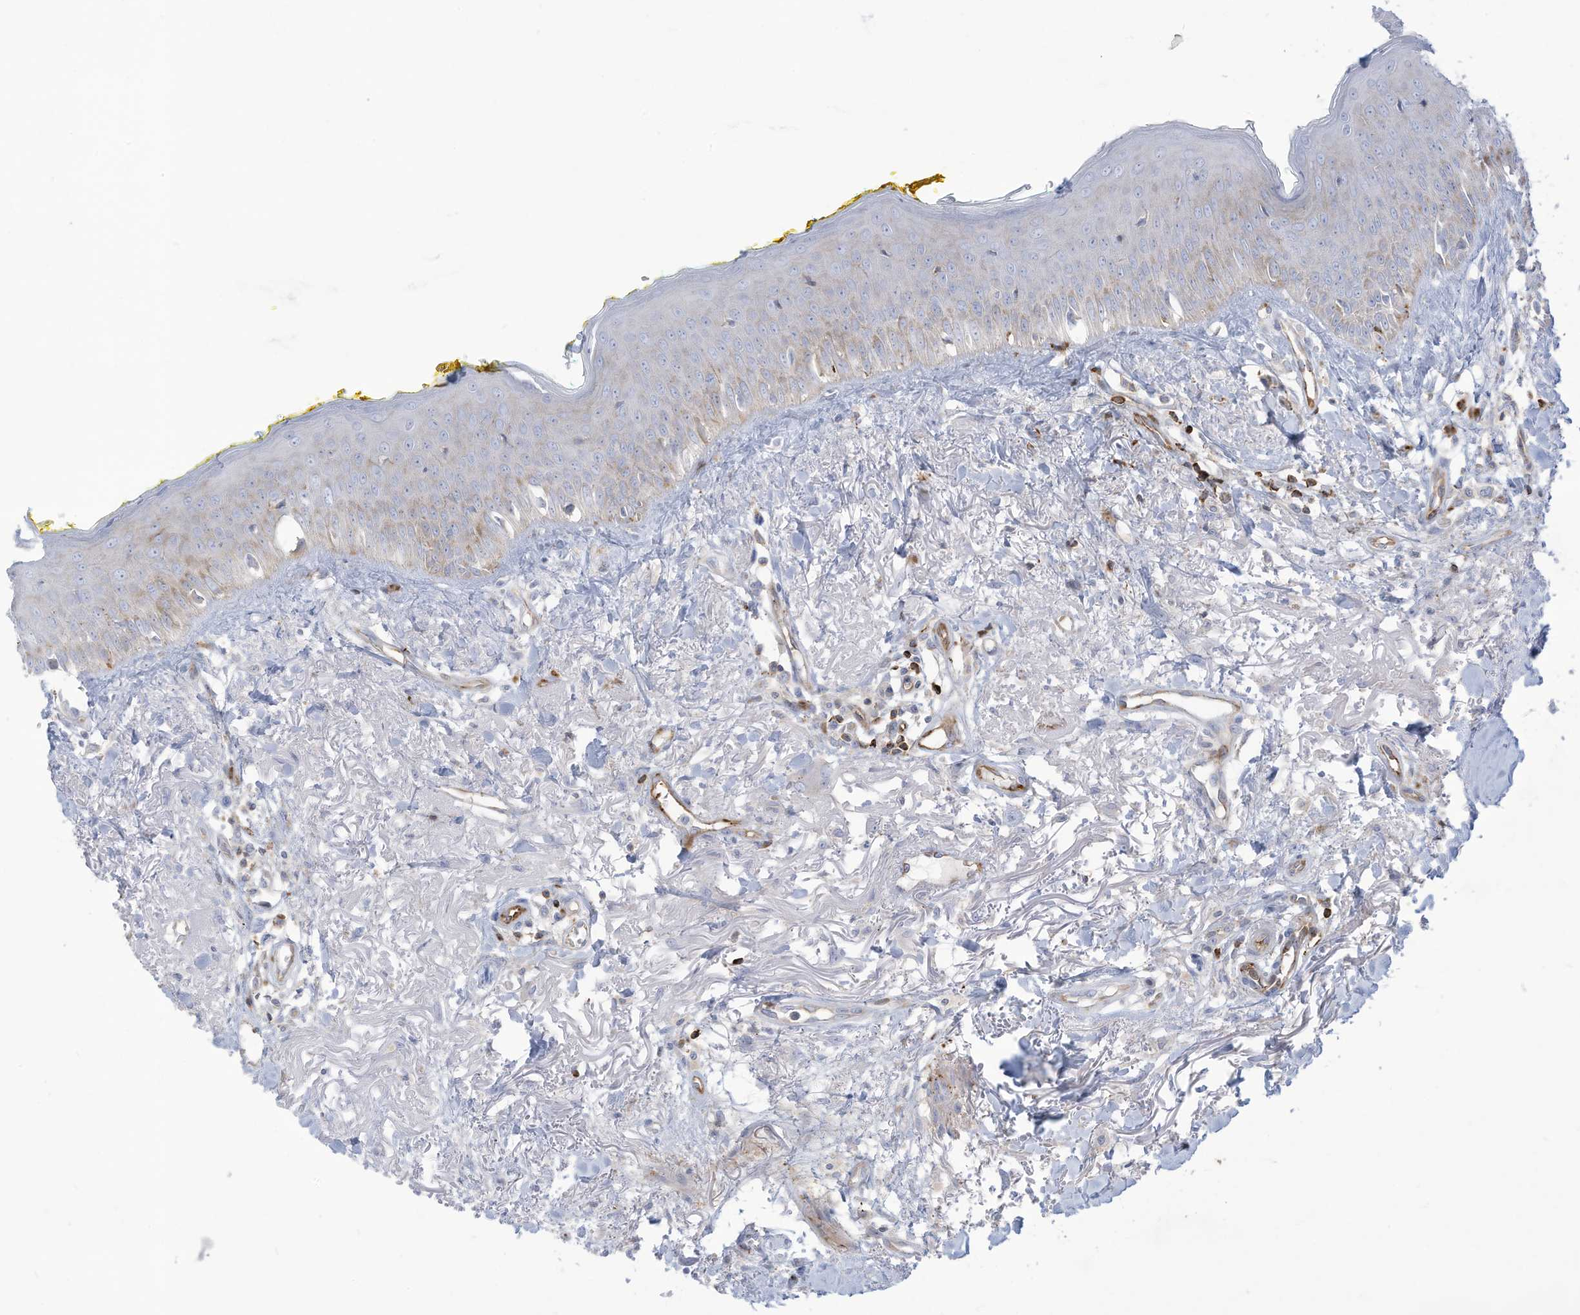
{"staining": {"intensity": "weak", "quantity": "<25%", "location": "cytoplasmic/membranous"}, "tissue": "oral mucosa", "cell_type": "Squamous epithelial cells", "image_type": "normal", "snomed": [{"axis": "morphology", "description": "Normal tissue, NOS"}, {"axis": "topography", "description": "Oral tissue"}], "caption": "Squamous epithelial cells show no significant positivity in normal oral mucosa. The staining is performed using DAB (3,3'-diaminobenzidine) brown chromogen with nuclei counter-stained in using hematoxylin.", "gene": "THNSL2", "patient": {"sex": "female", "age": 70}}